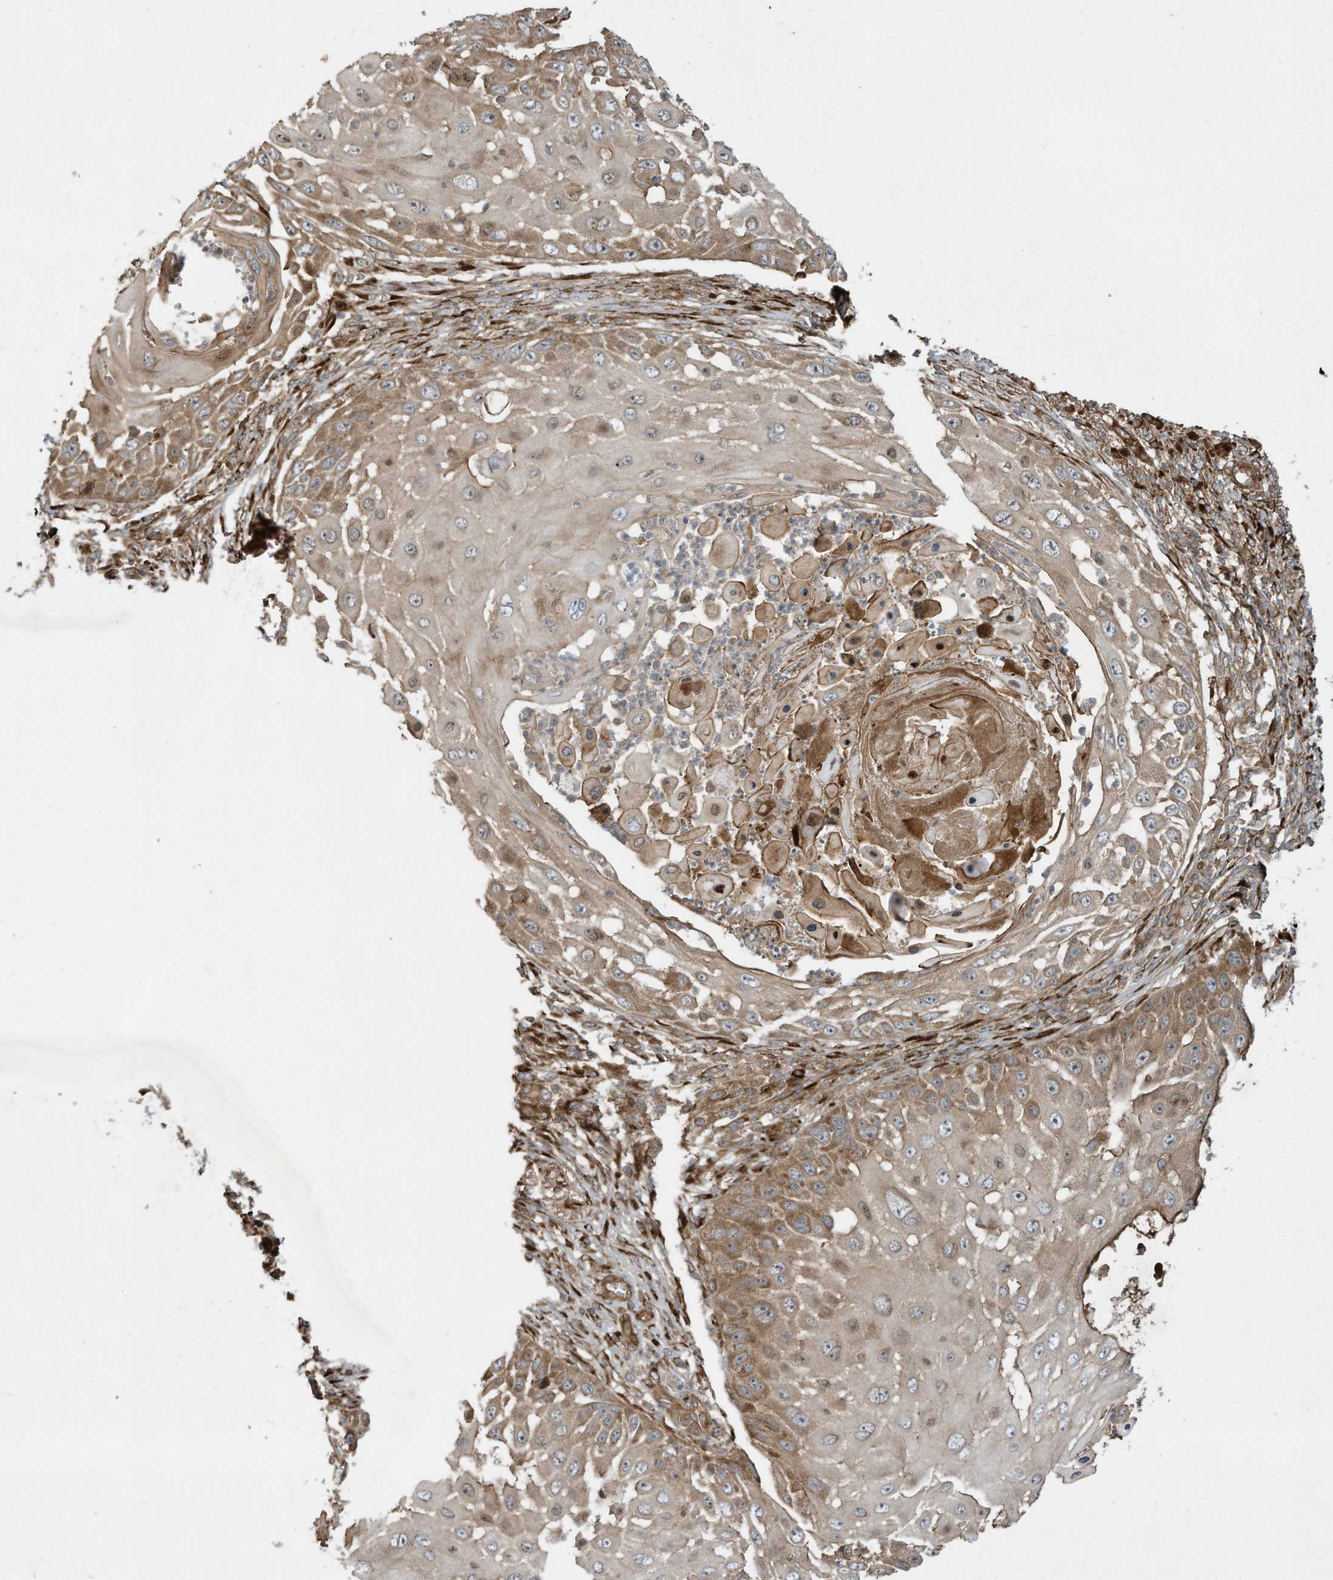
{"staining": {"intensity": "moderate", "quantity": "25%-75%", "location": "cytoplasmic/membranous"}, "tissue": "skin cancer", "cell_type": "Tumor cells", "image_type": "cancer", "snomed": [{"axis": "morphology", "description": "Squamous cell carcinoma, NOS"}, {"axis": "topography", "description": "Skin"}], "caption": "Skin squamous cell carcinoma was stained to show a protein in brown. There is medium levels of moderate cytoplasmic/membranous staining in approximately 25%-75% of tumor cells. (DAB = brown stain, brightfield microscopy at high magnification).", "gene": "DDIT4", "patient": {"sex": "female", "age": 44}}